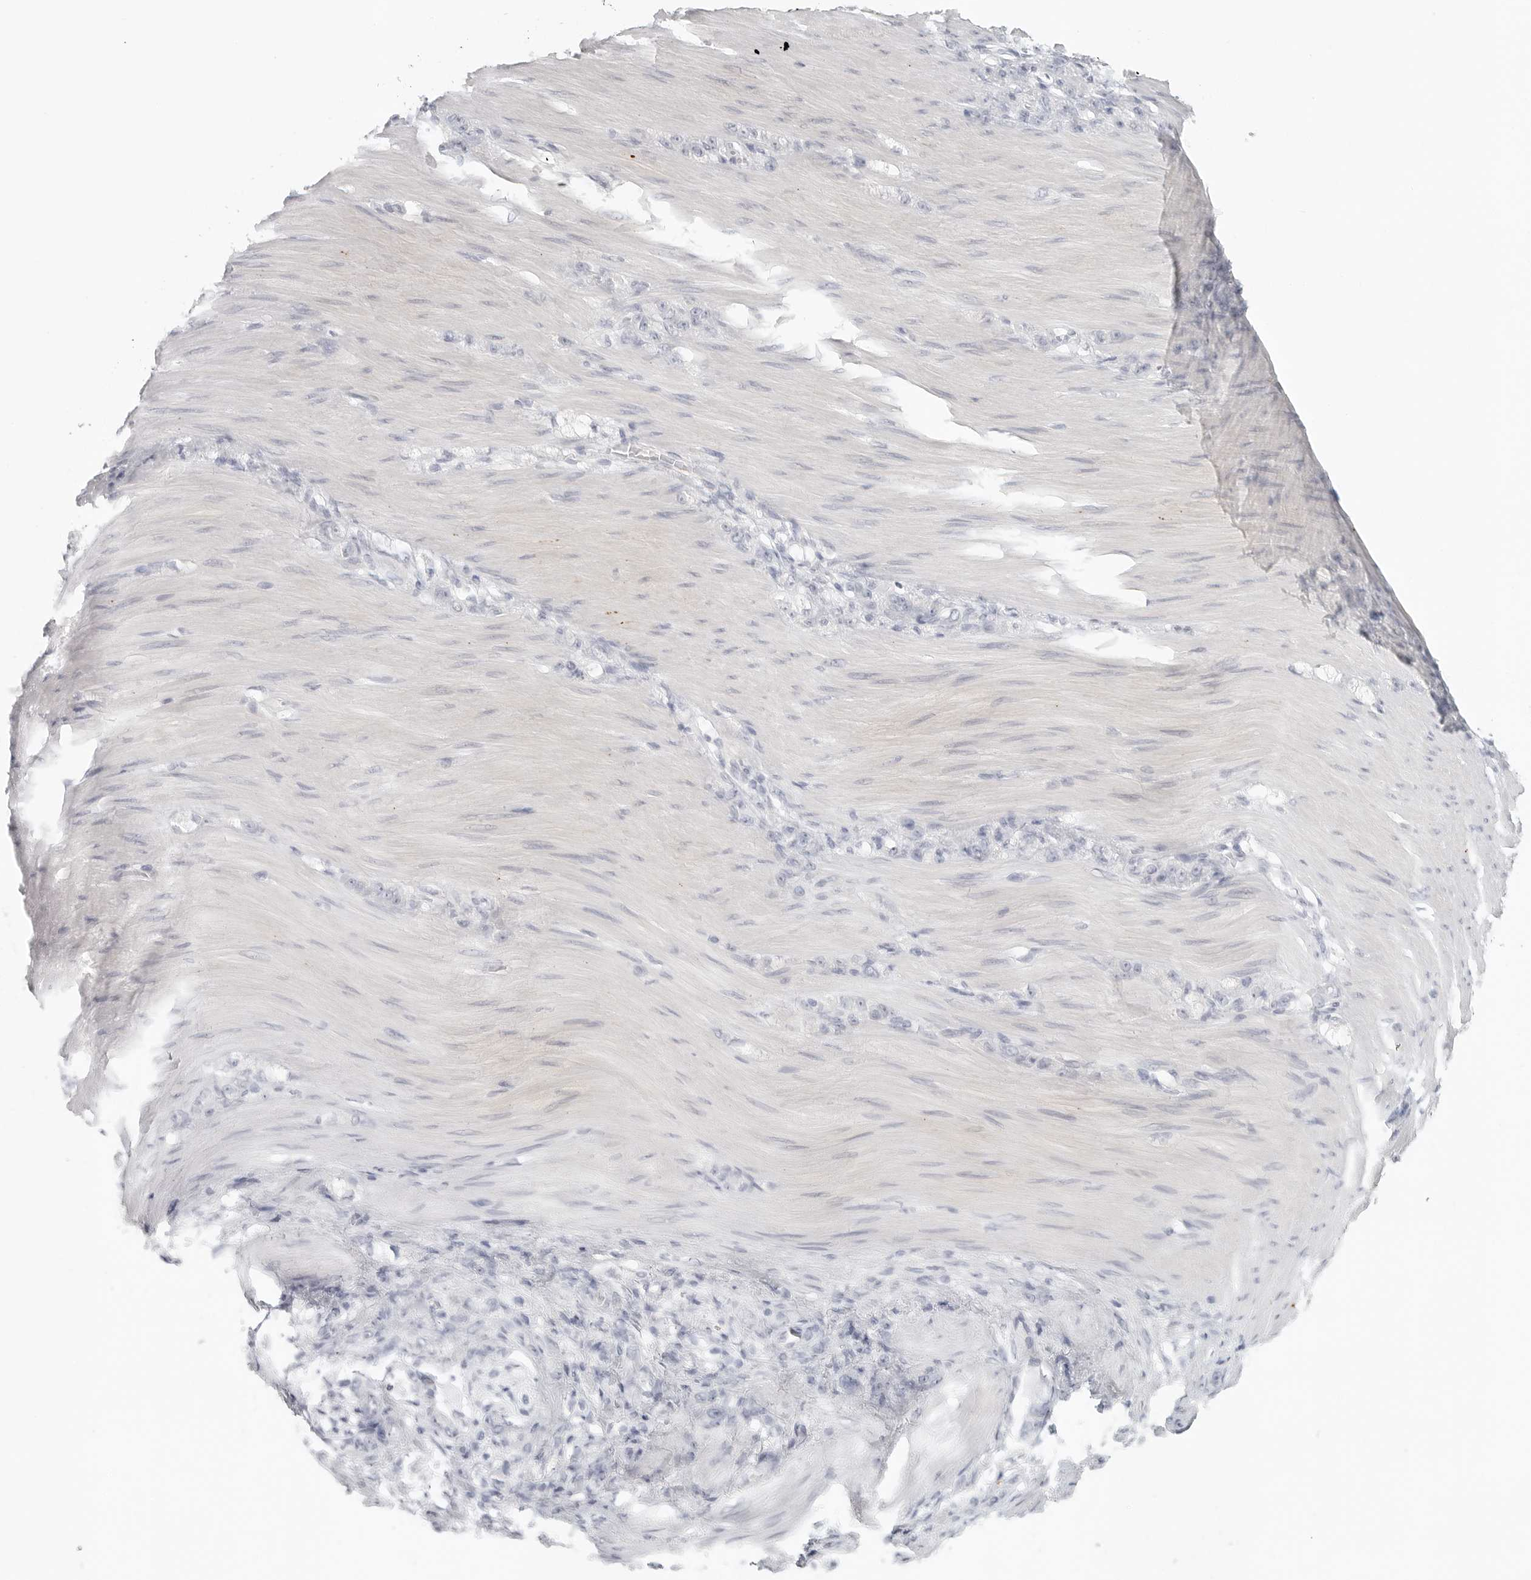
{"staining": {"intensity": "negative", "quantity": "none", "location": "none"}, "tissue": "stomach cancer", "cell_type": "Tumor cells", "image_type": "cancer", "snomed": [{"axis": "morphology", "description": "Normal tissue, NOS"}, {"axis": "morphology", "description": "Adenocarcinoma, NOS"}, {"axis": "topography", "description": "Stomach"}], "caption": "Human stomach adenocarcinoma stained for a protein using immunohistochemistry reveals no positivity in tumor cells.", "gene": "HDAC6", "patient": {"sex": "male", "age": 82}}